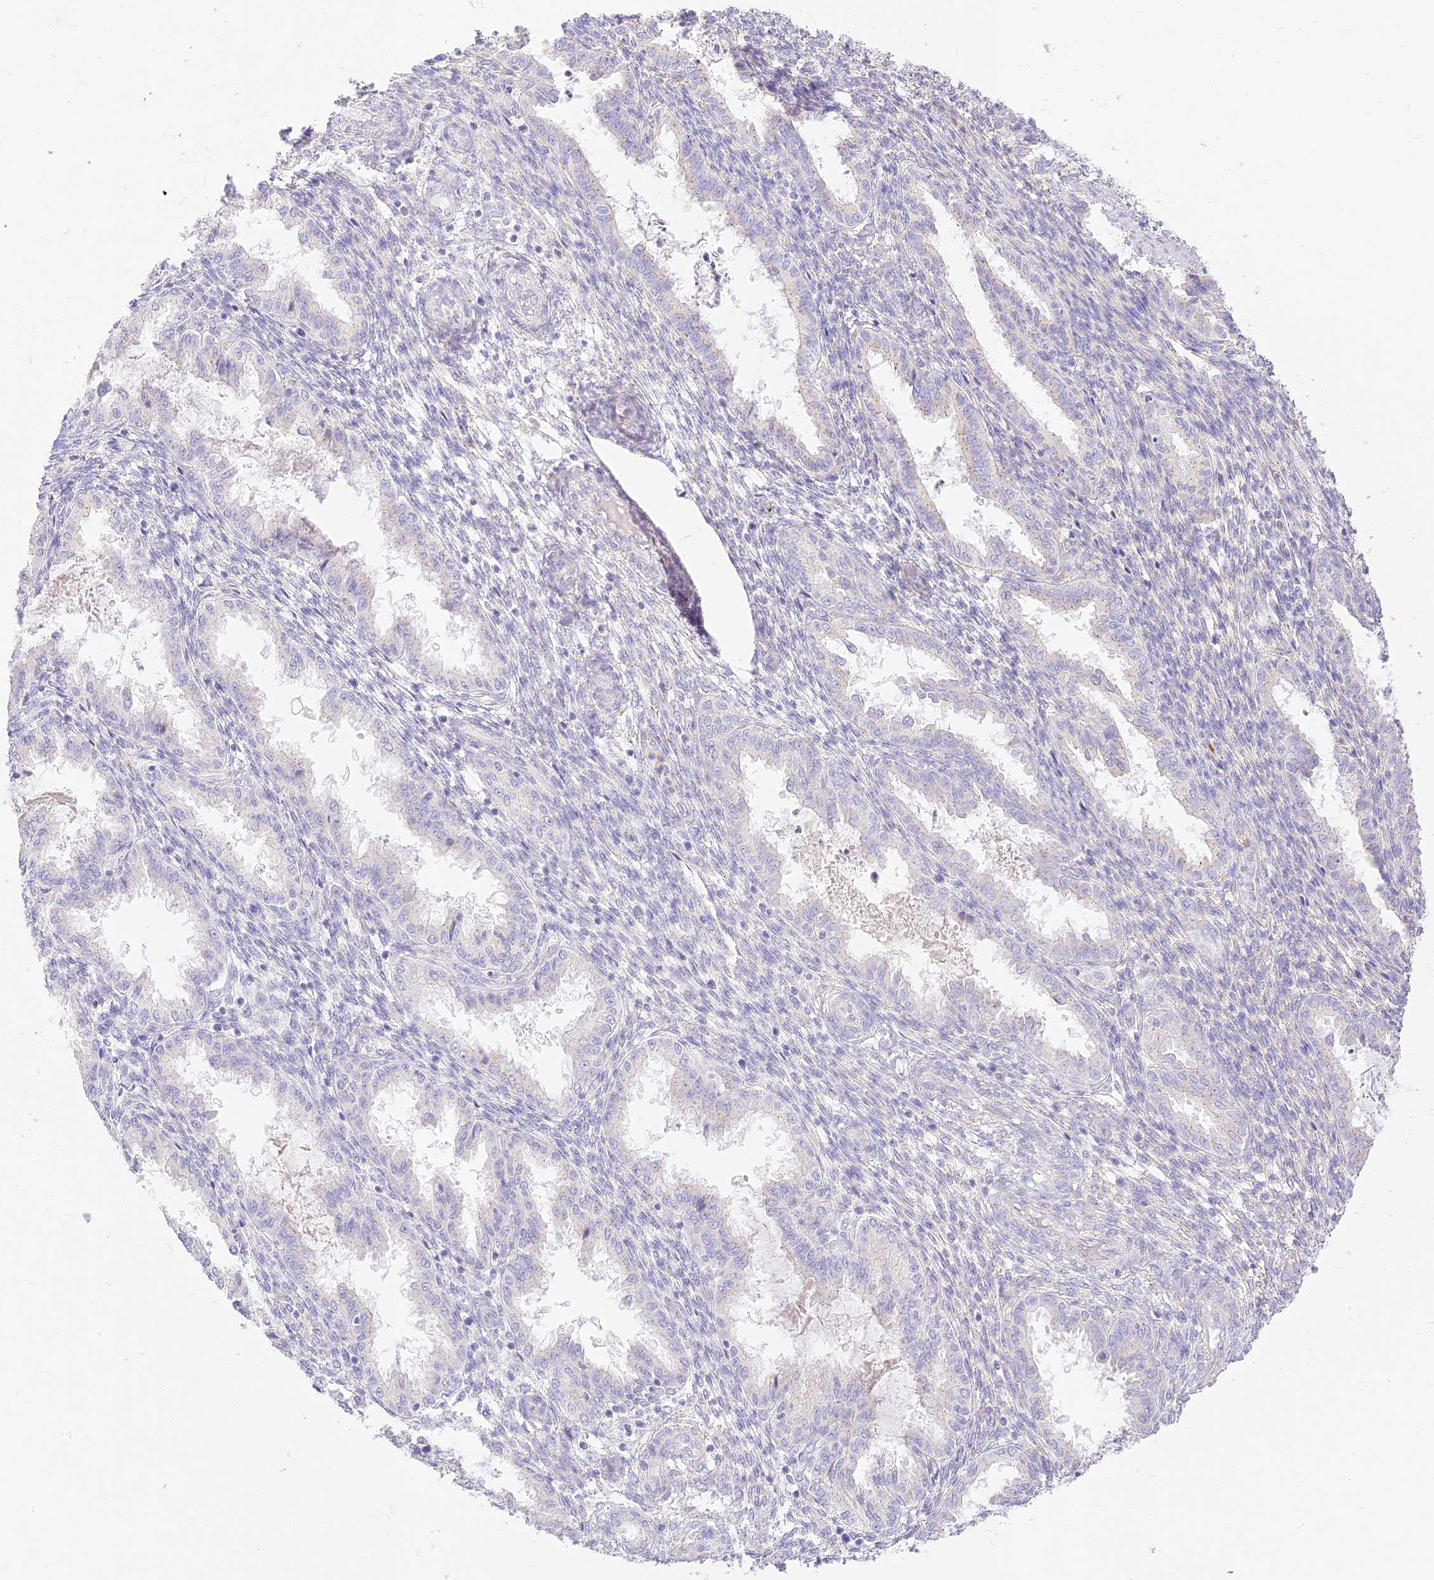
{"staining": {"intensity": "negative", "quantity": "none", "location": "none"}, "tissue": "endometrium", "cell_type": "Cells in endometrial stroma", "image_type": "normal", "snomed": [{"axis": "morphology", "description": "Normal tissue, NOS"}, {"axis": "topography", "description": "Endometrium"}], "caption": "IHC micrograph of benign human endometrium stained for a protein (brown), which reveals no staining in cells in endometrial stroma. The staining was performed using DAB to visualize the protein expression in brown, while the nuclei were stained in blue with hematoxylin (Magnification: 20x).", "gene": "SEC13", "patient": {"sex": "female", "age": 33}}